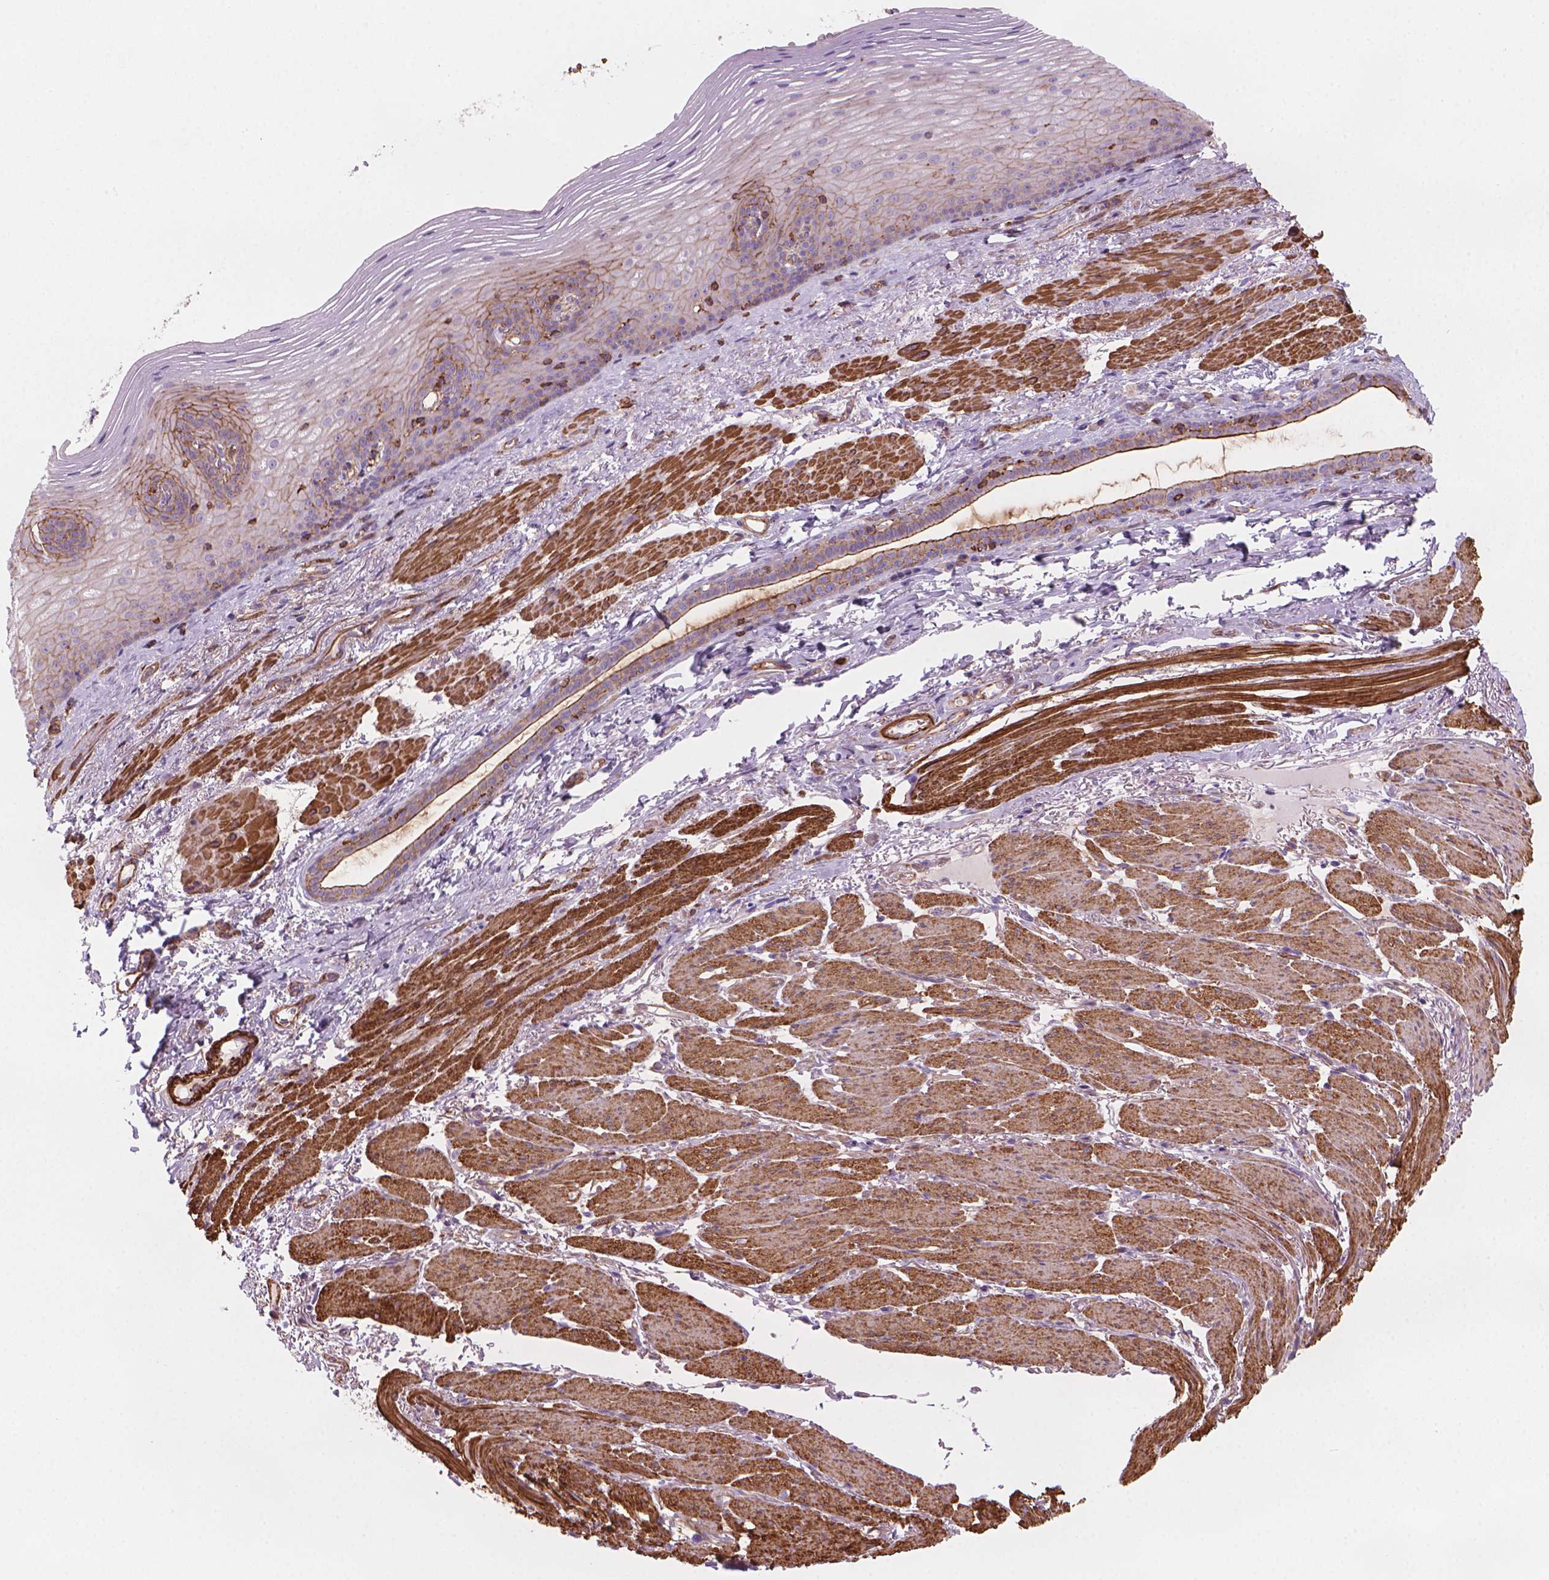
{"staining": {"intensity": "weak", "quantity": "25%-75%", "location": "cytoplasmic/membranous"}, "tissue": "esophagus", "cell_type": "Squamous epithelial cells", "image_type": "normal", "snomed": [{"axis": "morphology", "description": "Normal tissue, NOS"}, {"axis": "topography", "description": "Esophagus"}], "caption": "Immunohistochemical staining of benign esophagus shows weak cytoplasmic/membranous protein staining in approximately 25%-75% of squamous epithelial cells. (DAB IHC with brightfield microscopy, high magnification).", "gene": "PATJ", "patient": {"sex": "male", "age": 76}}